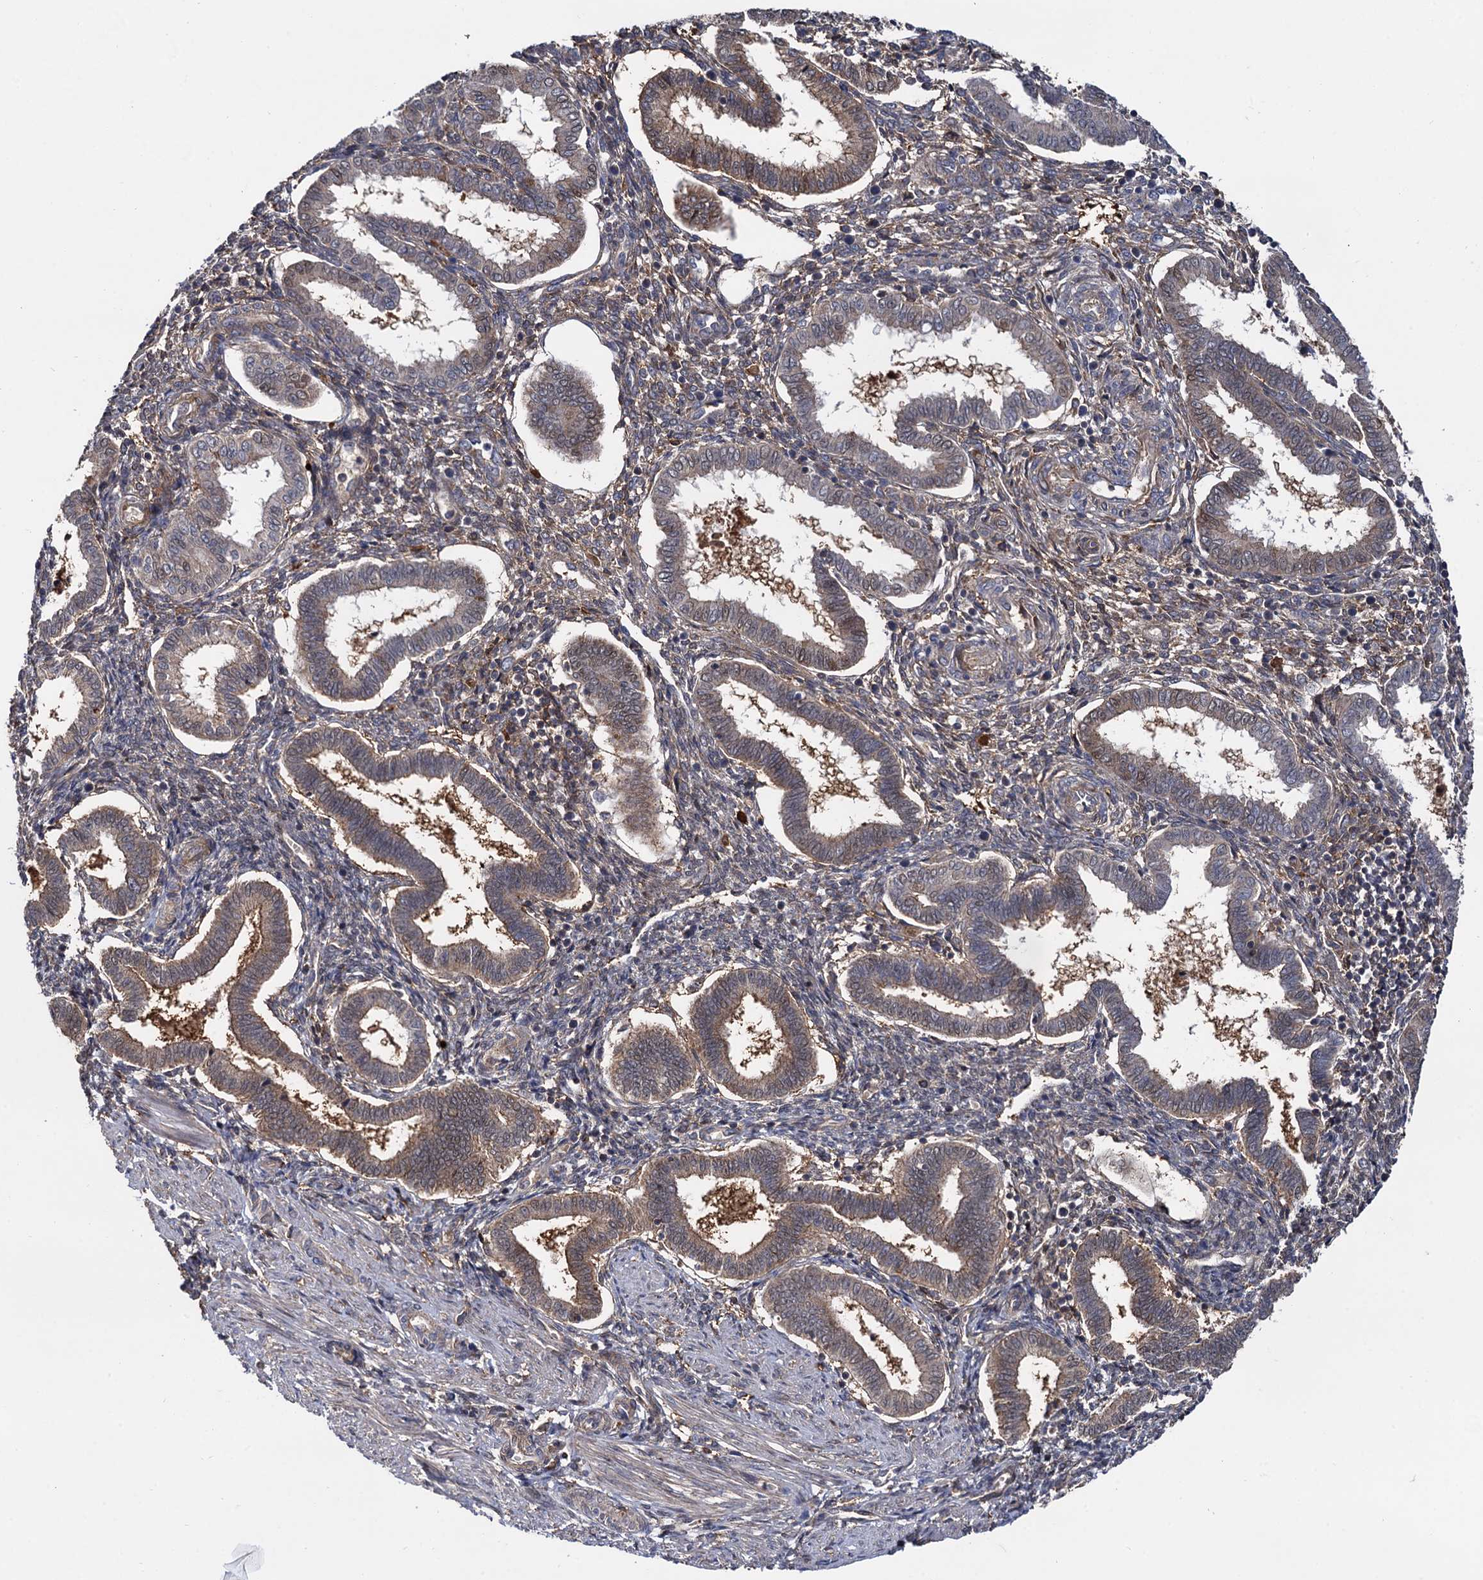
{"staining": {"intensity": "moderate", "quantity": "25%-75%", "location": "cytoplasmic/membranous"}, "tissue": "endometrium", "cell_type": "Cells in endometrial stroma", "image_type": "normal", "snomed": [{"axis": "morphology", "description": "Normal tissue, NOS"}, {"axis": "topography", "description": "Endometrium"}], "caption": "Immunohistochemistry of unremarkable human endometrium shows medium levels of moderate cytoplasmic/membranous expression in approximately 25%-75% of cells in endometrial stroma. The protein of interest is shown in brown color, while the nuclei are stained blue.", "gene": "SELENOP", "patient": {"sex": "female", "age": 24}}